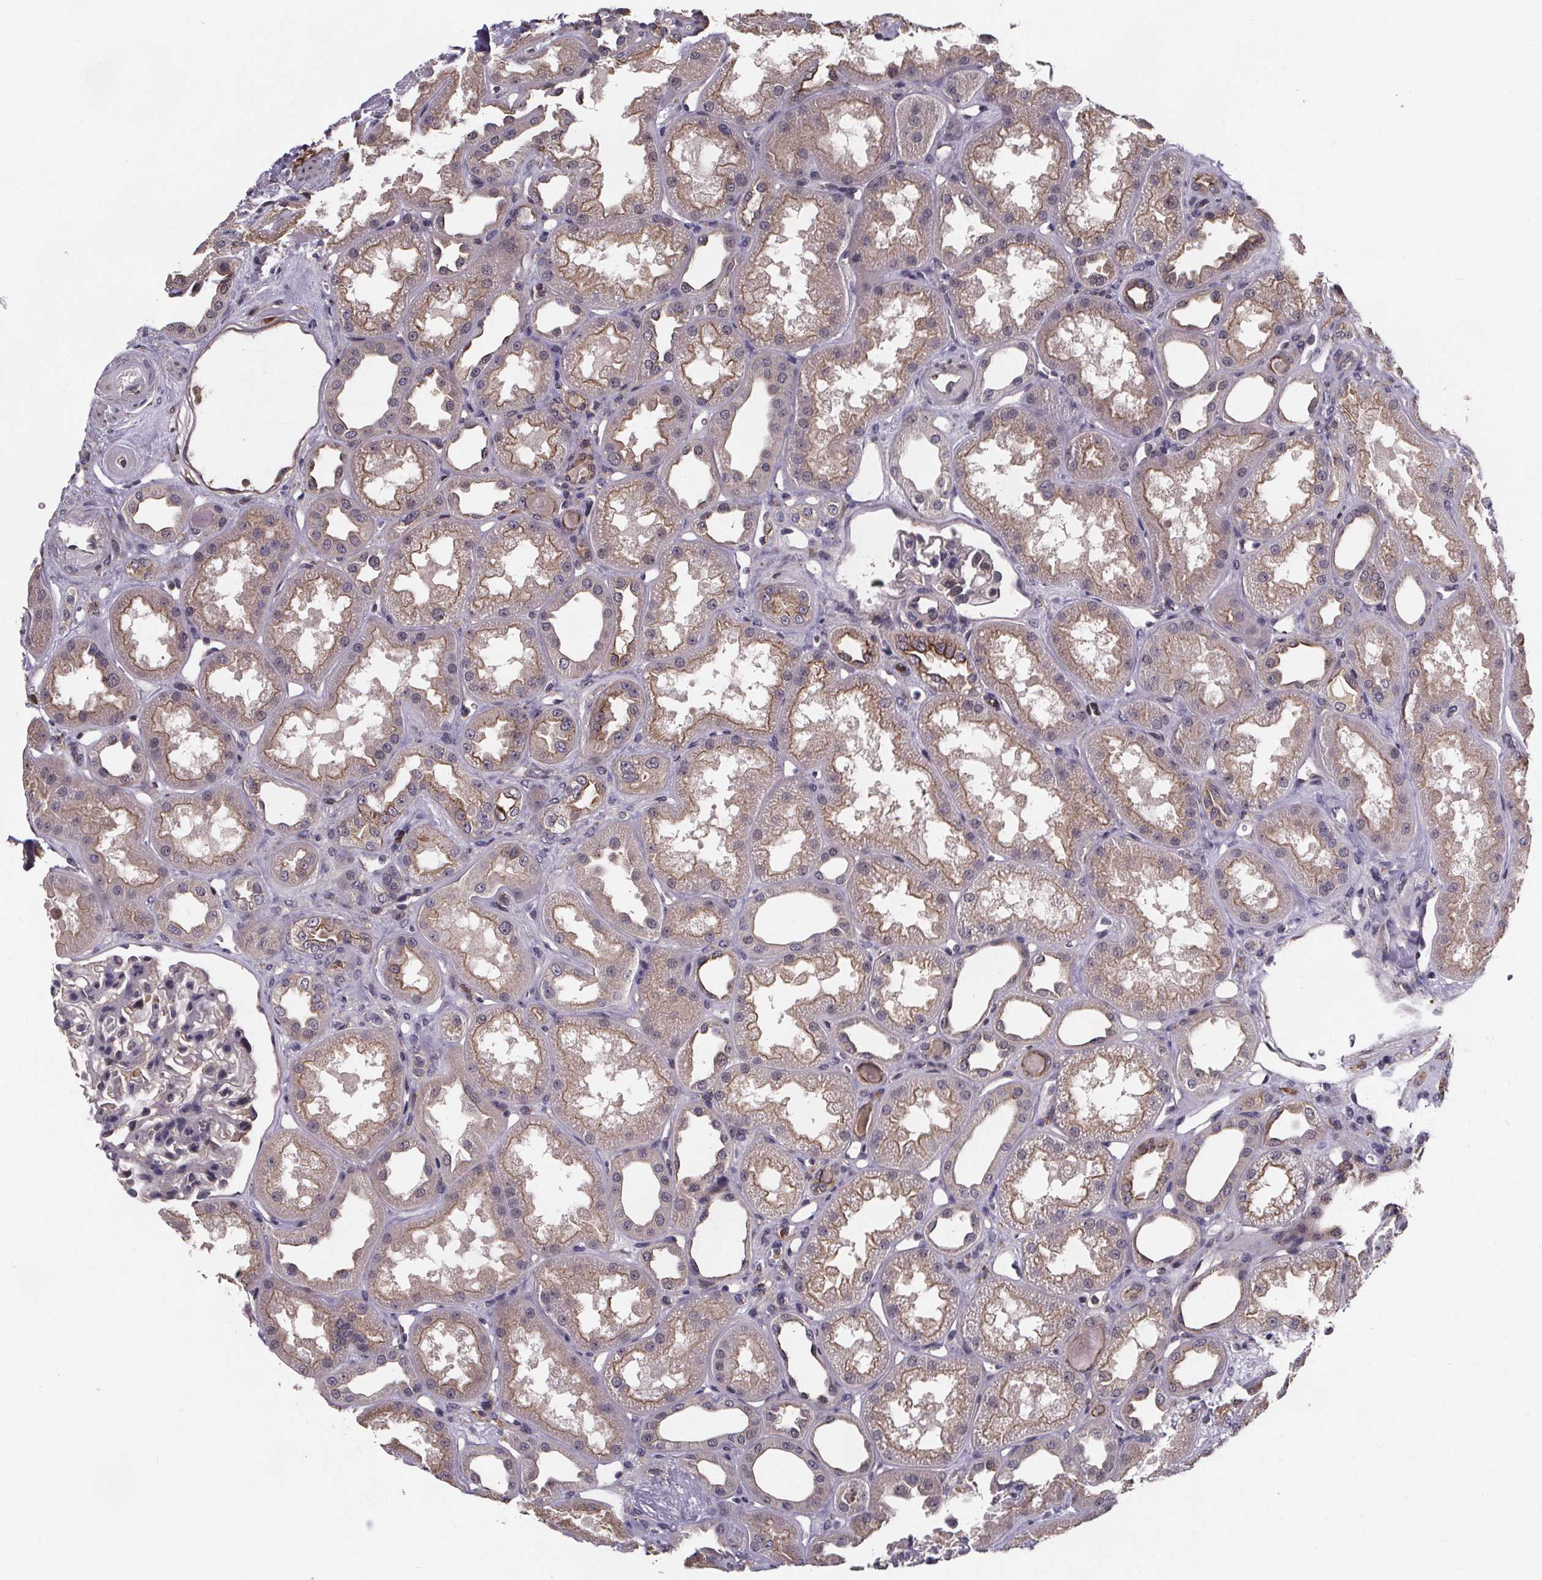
{"staining": {"intensity": "negative", "quantity": "none", "location": "none"}, "tissue": "kidney", "cell_type": "Cells in glomeruli", "image_type": "normal", "snomed": [{"axis": "morphology", "description": "Normal tissue, NOS"}, {"axis": "topography", "description": "Kidney"}], "caption": "There is no significant positivity in cells in glomeruli of kidney. Brightfield microscopy of immunohistochemistry (IHC) stained with DAB (3,3'-diaminobenzidine) (brown) and hematoxylin (blue), captured at high magnification.", "gene": "FASTKD3", "patient": {"sex": "male", "age": 61}}